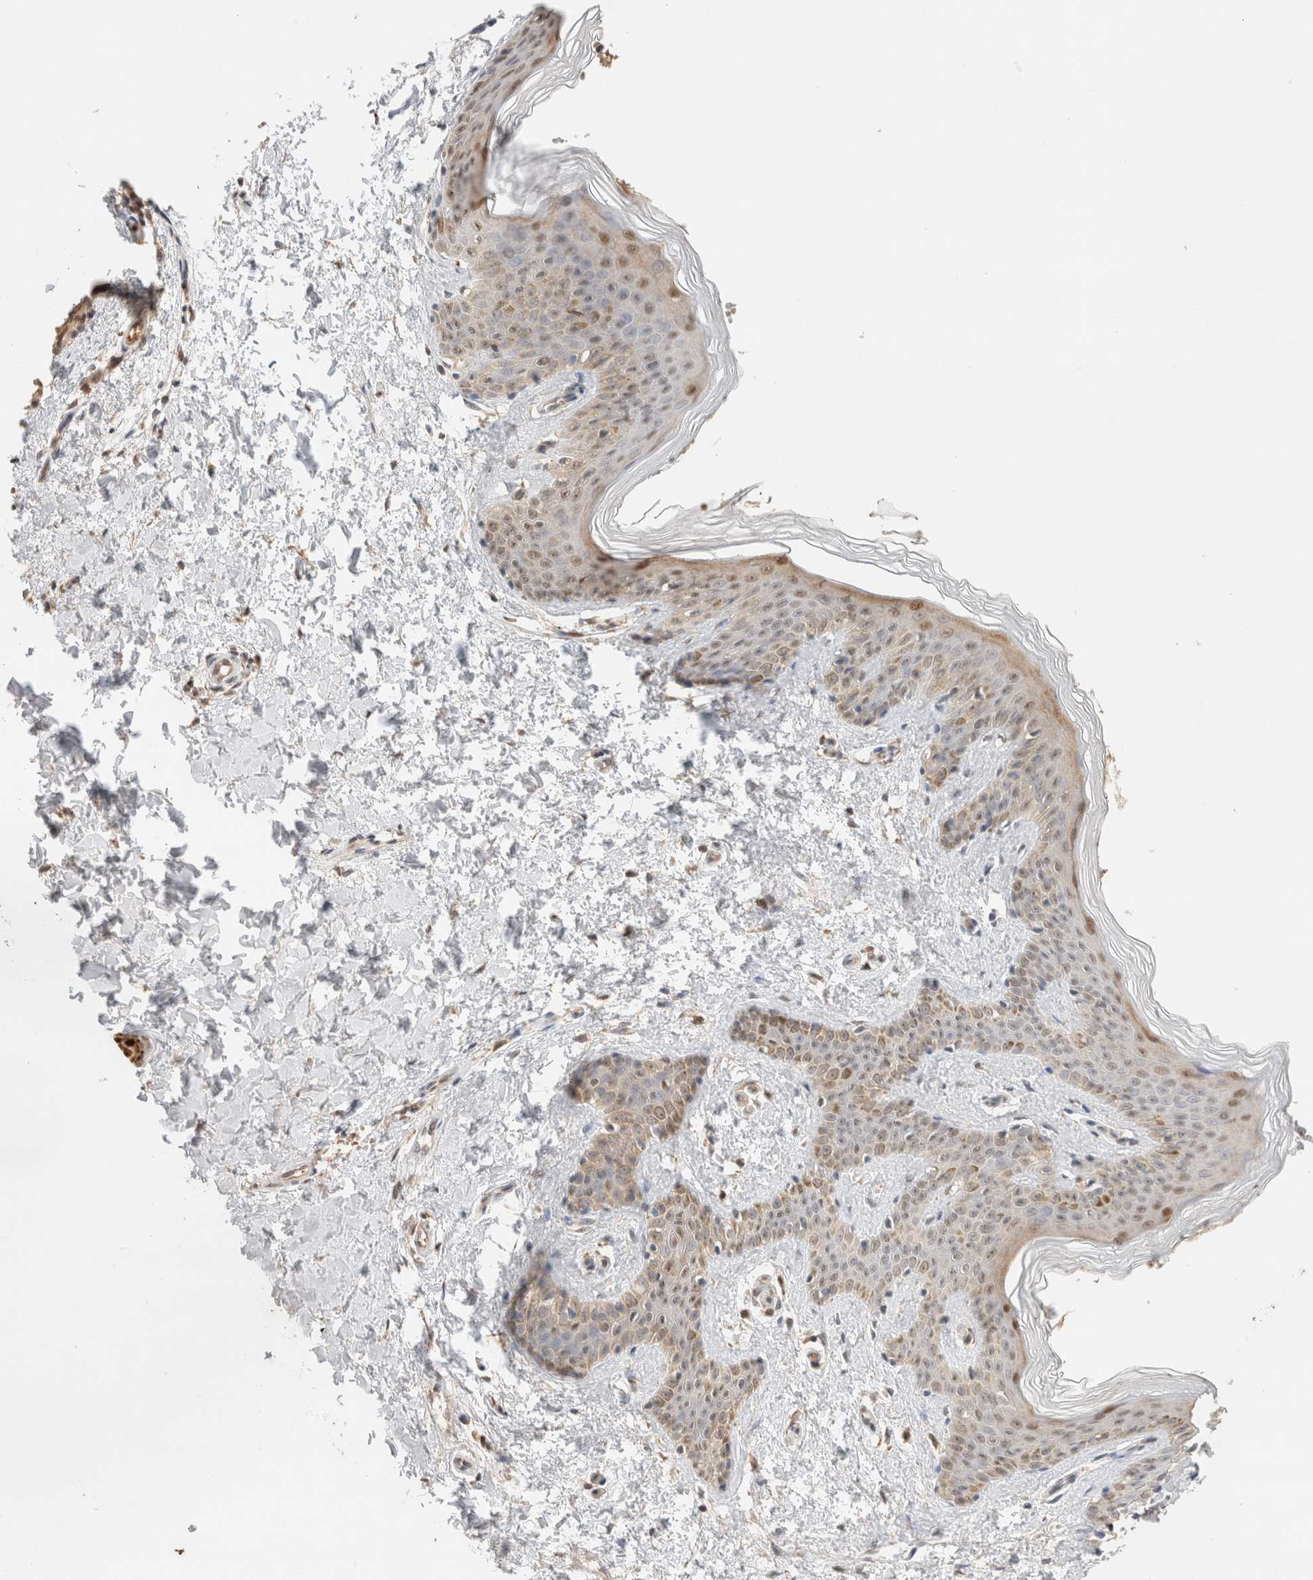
{"staining": {"intensity": "moderate", "quantity": ">75%", "location": "nuclear"}, "tissue": "skin", "cell_type": "Fibroblasts", "image_type": "normal", "snomed": [{"axis": "morphology", "description": "Normal tissue, NOS"}, {"axis": "morphology", "description": "Neoplasm, benign, NOS"}, {"axis": "topography", "description": "Skin"}, {"axis": "topography", "description": "Soft tissue"}], "caption": "Immunohistochemistry staining of benign skin, which shows medium levels of moderate nuclear staining in about >75% of fibroblasts indicating moderate nuclear protein staining. The staining was performed using DAB (brown) for protein detection and nuclei were counterstained in hematoxylin (blue).", "gene": "CA13", "patient": {"sex": "male", "age": 26}}